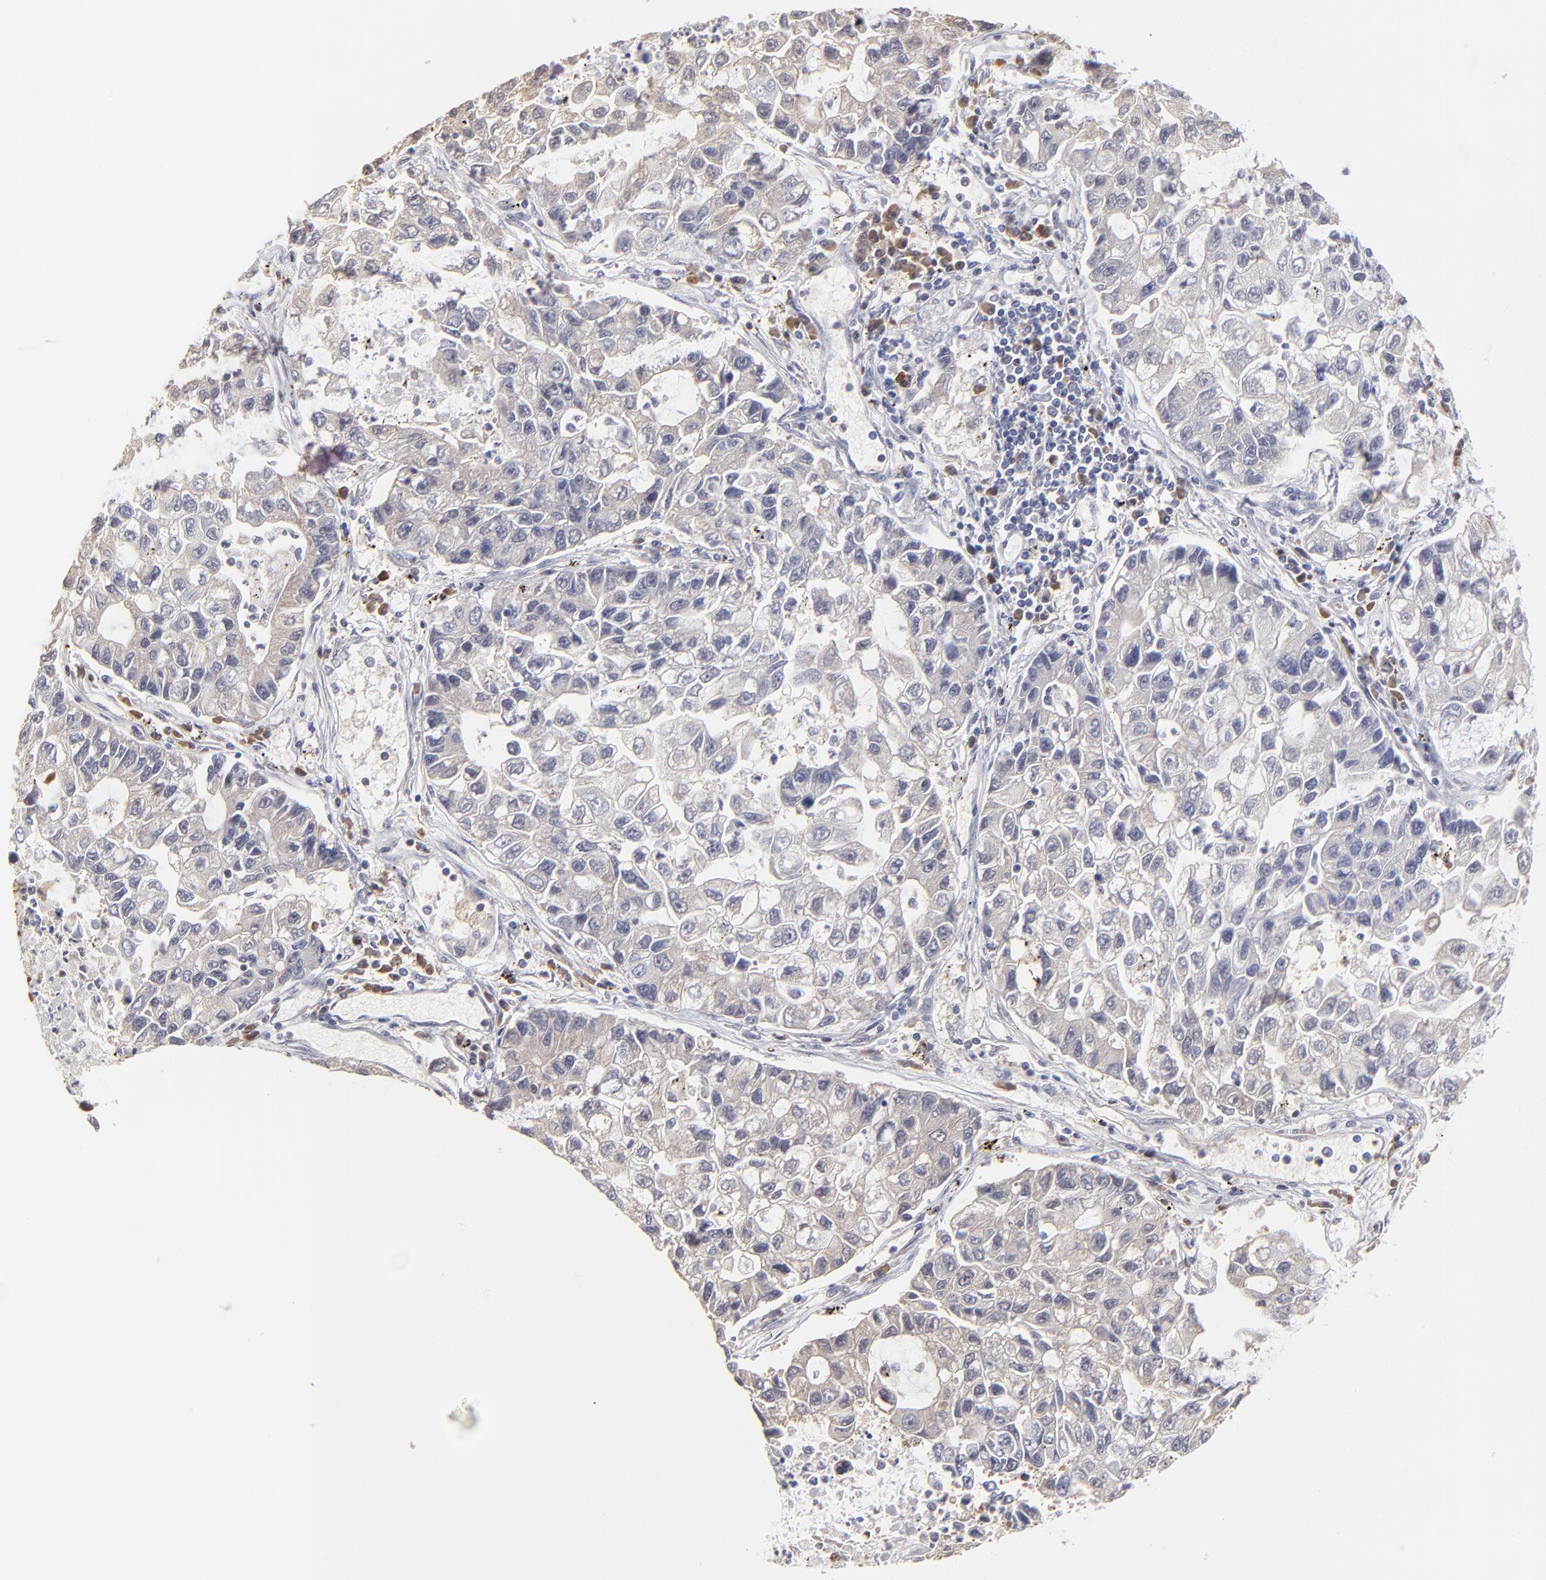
{"staining": {"intensity": "negative", "quantity": "none", "location": "none"}, "tissue": "lung cancer", "cell_type": "Tumor cells", "image_type": "cancer", "snomed": [{"axis": "morphology", "description": "Adenocarcinoma, NOS"}, {"axis": "topography", "description": "Lung"}], "caption": "IHC micrograph of human lung adenocarcinoma stained for a protein (brown), which demonstrates no expression in tumor cells.", "gene": "CASP3", "patient": {"sex": "female", "age": 51}}